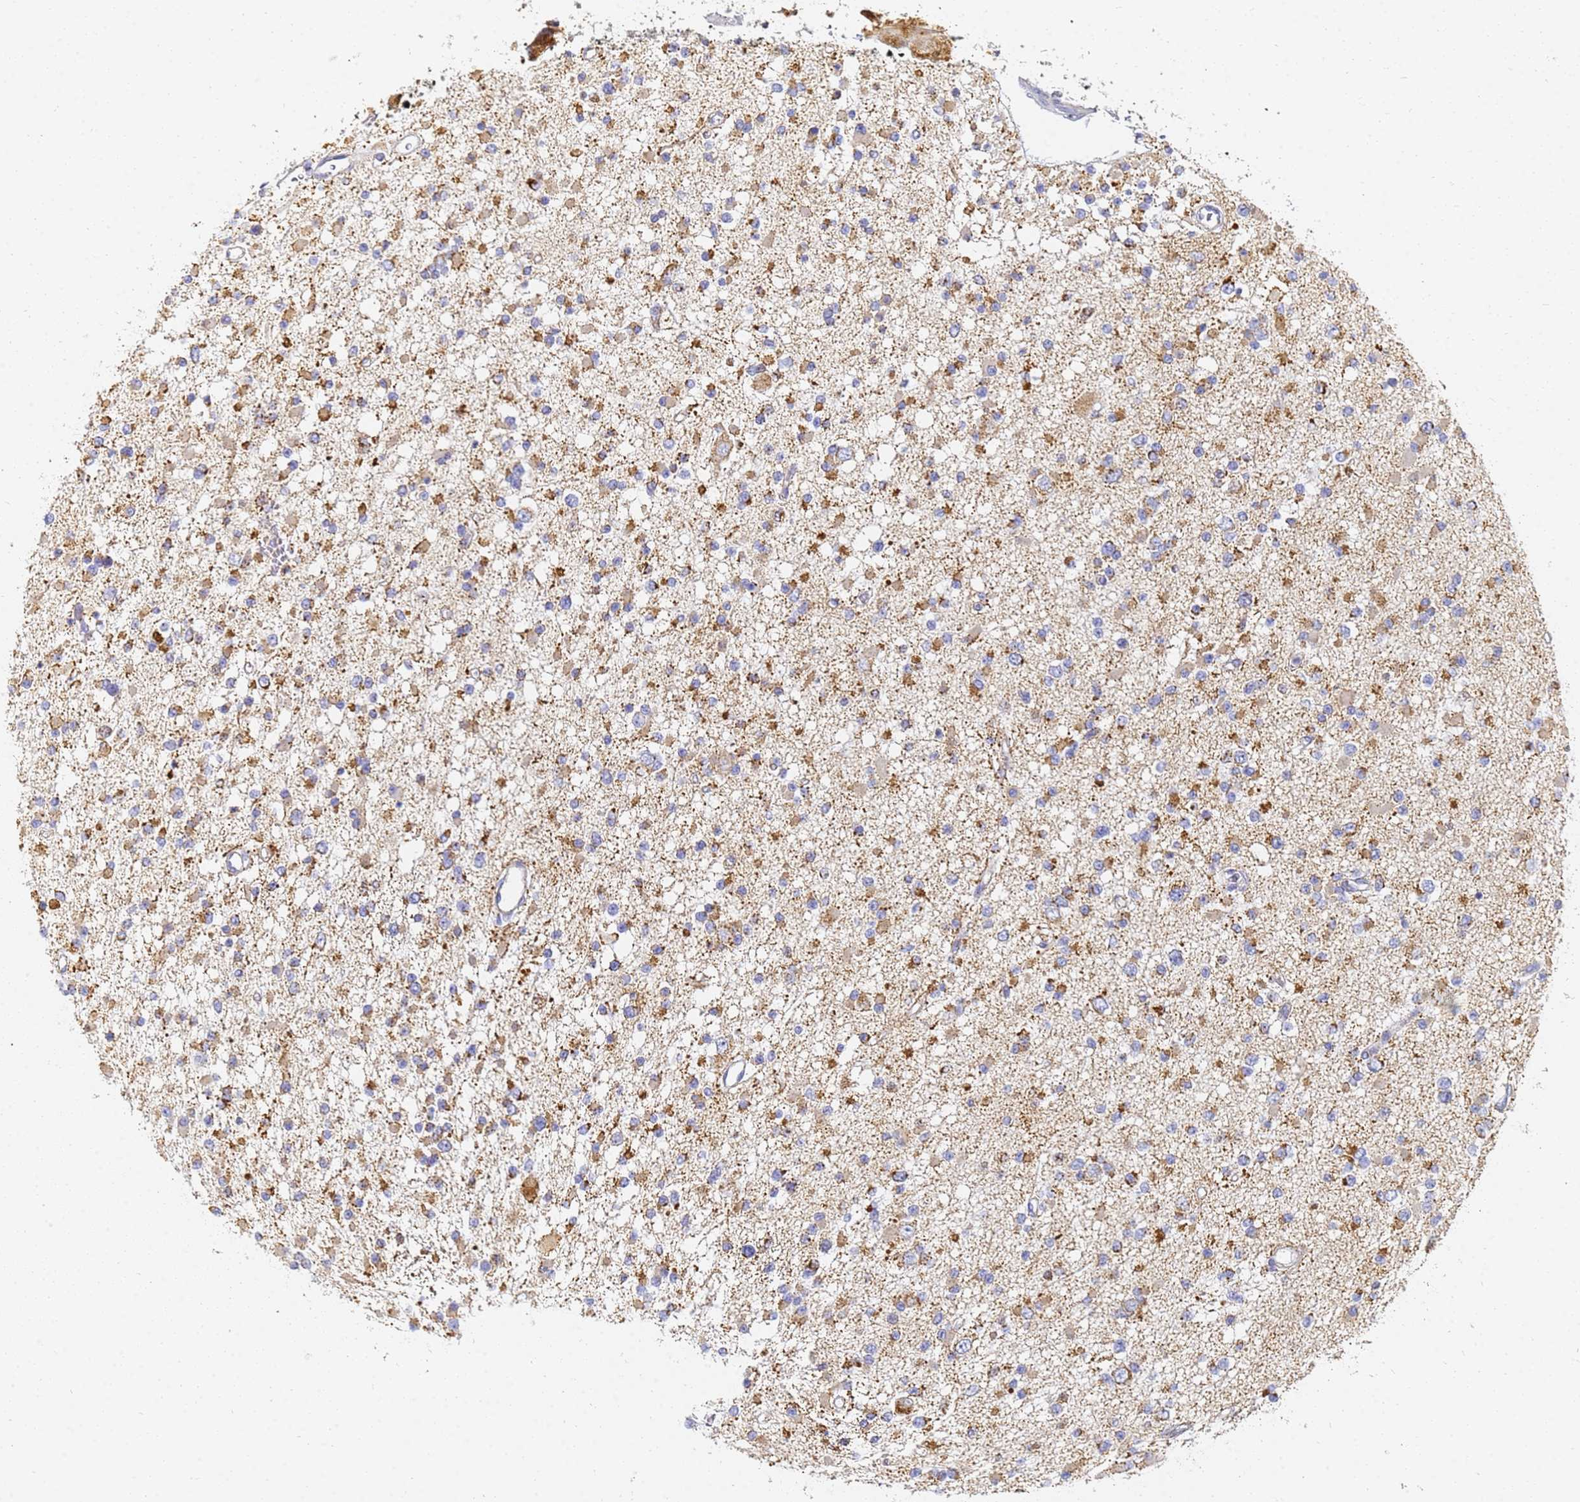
{"staining": {"intensity": "moderate", "quantity": "25%-75%", "location": "cytoplasmic/membranous"}, "tissue": "glioma", "cell_type": "Tumor cells", "image_type": "cancer", "snomed": [{"axis": "morphology", "description": "Glioma, malignant, Low grade"}, {"axis": "topography", "description": "Brain"}], "caption": "Immunohistochemistry (IHC) image of glioma stained for a protein (brown), which exhibits medium levels of moderate cytoplasmic/membranous positivity in about 25%-75% of tumor cells.", "gene": "CNIH4", "patient": {"sex": "female", "age": 22}}